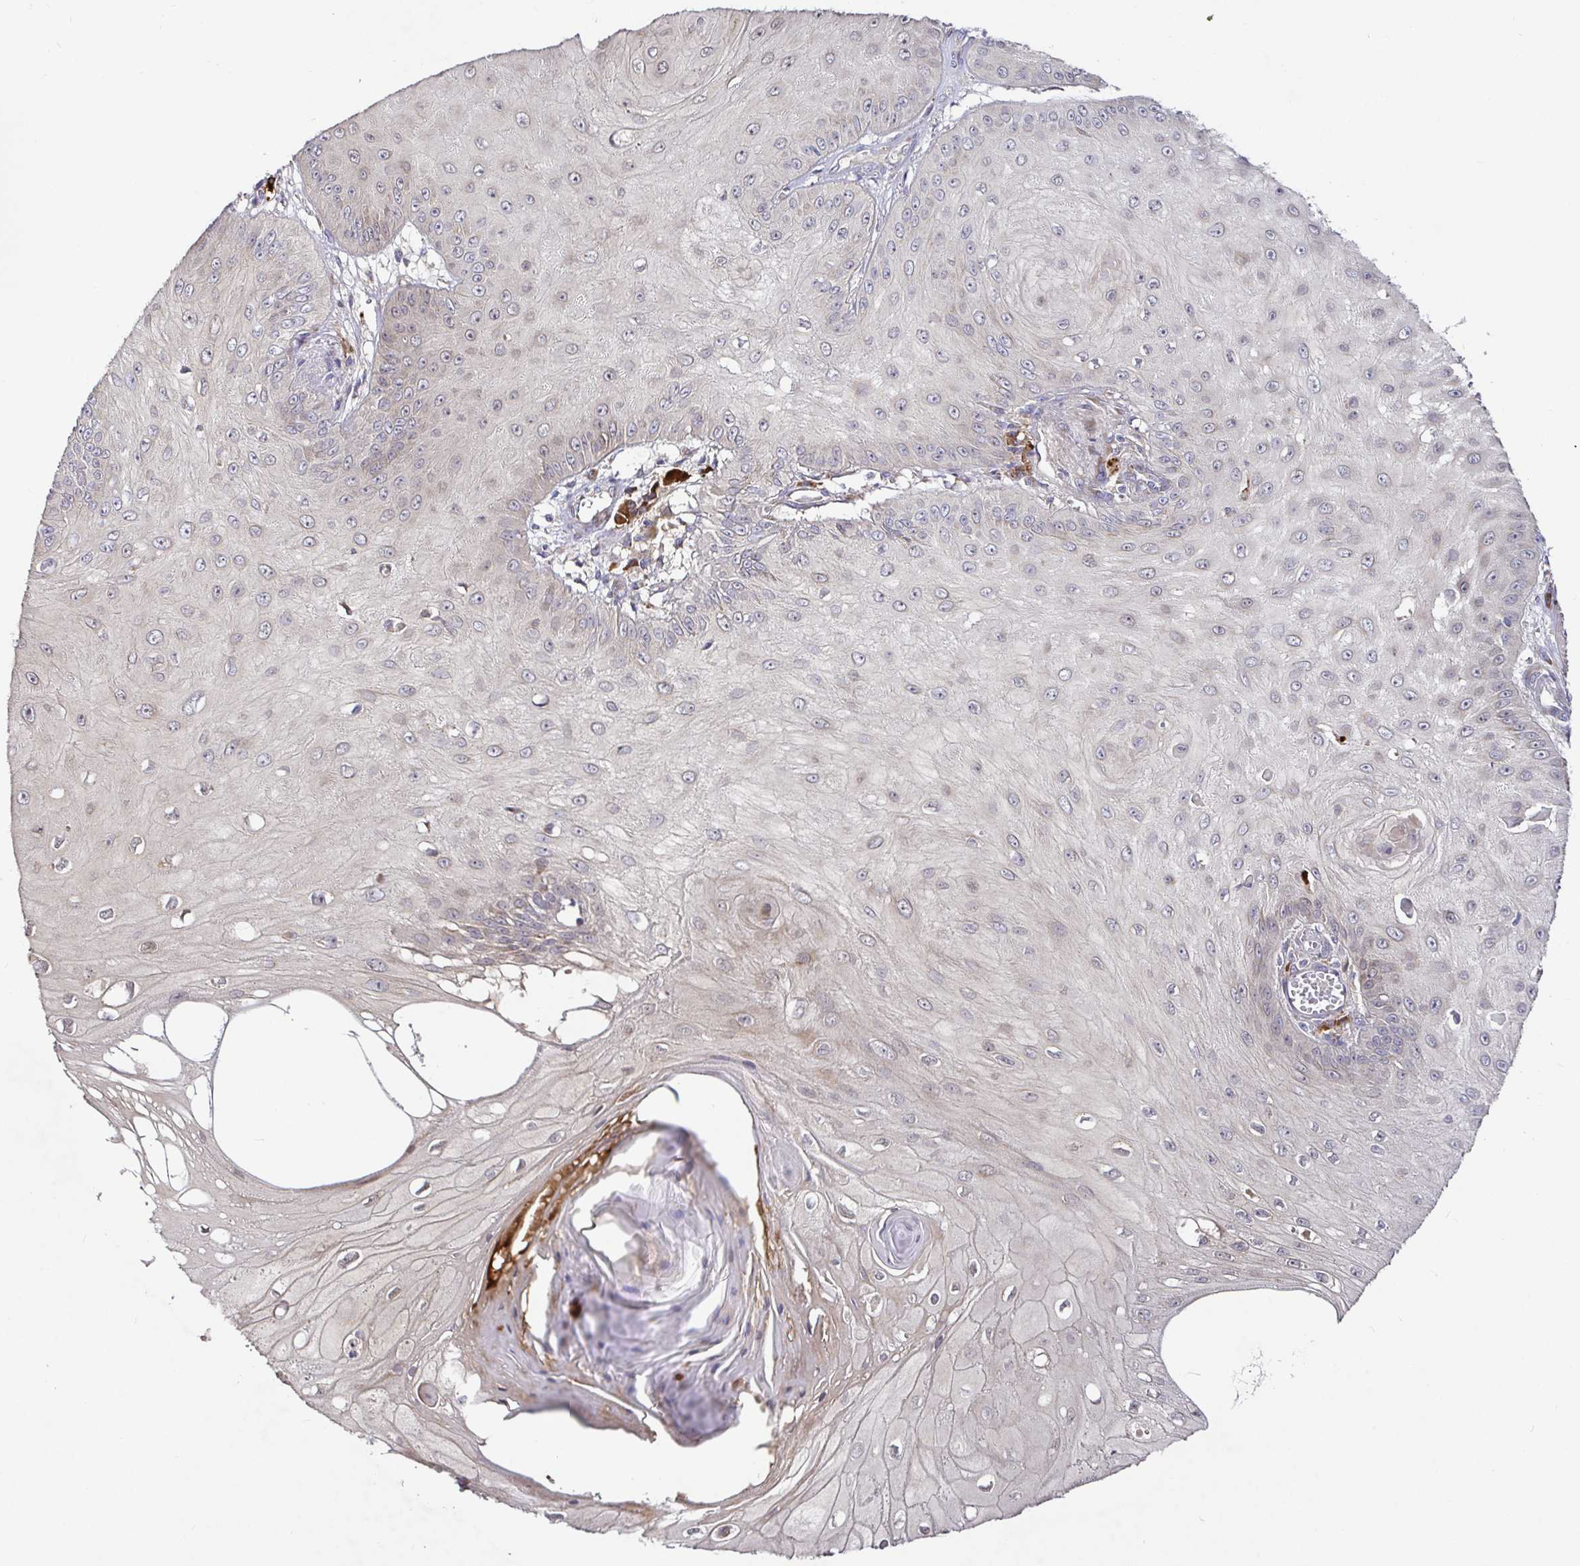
{"staining": {"intensity": "negative", "quantity": "none", "location": "none"}, "tissue": "skin cancer", "cell_type": "Tumor cells", "image_type": "cancer", "snomed": [{"axis": "morphology", "description": "Squamous cell carcinoma, NOS"}, {"axis": "topography", "description": "Skin"}], "caption": "An immunohistochemistry (IHC) micrograph of skin cancer (squamous cell carcinoma) is shown. There is no staining in tumor cells of skin cancer (squamous cell carcinoma).", "gene": "ELP1", "patient": {"sex": "male", "age": 70}}